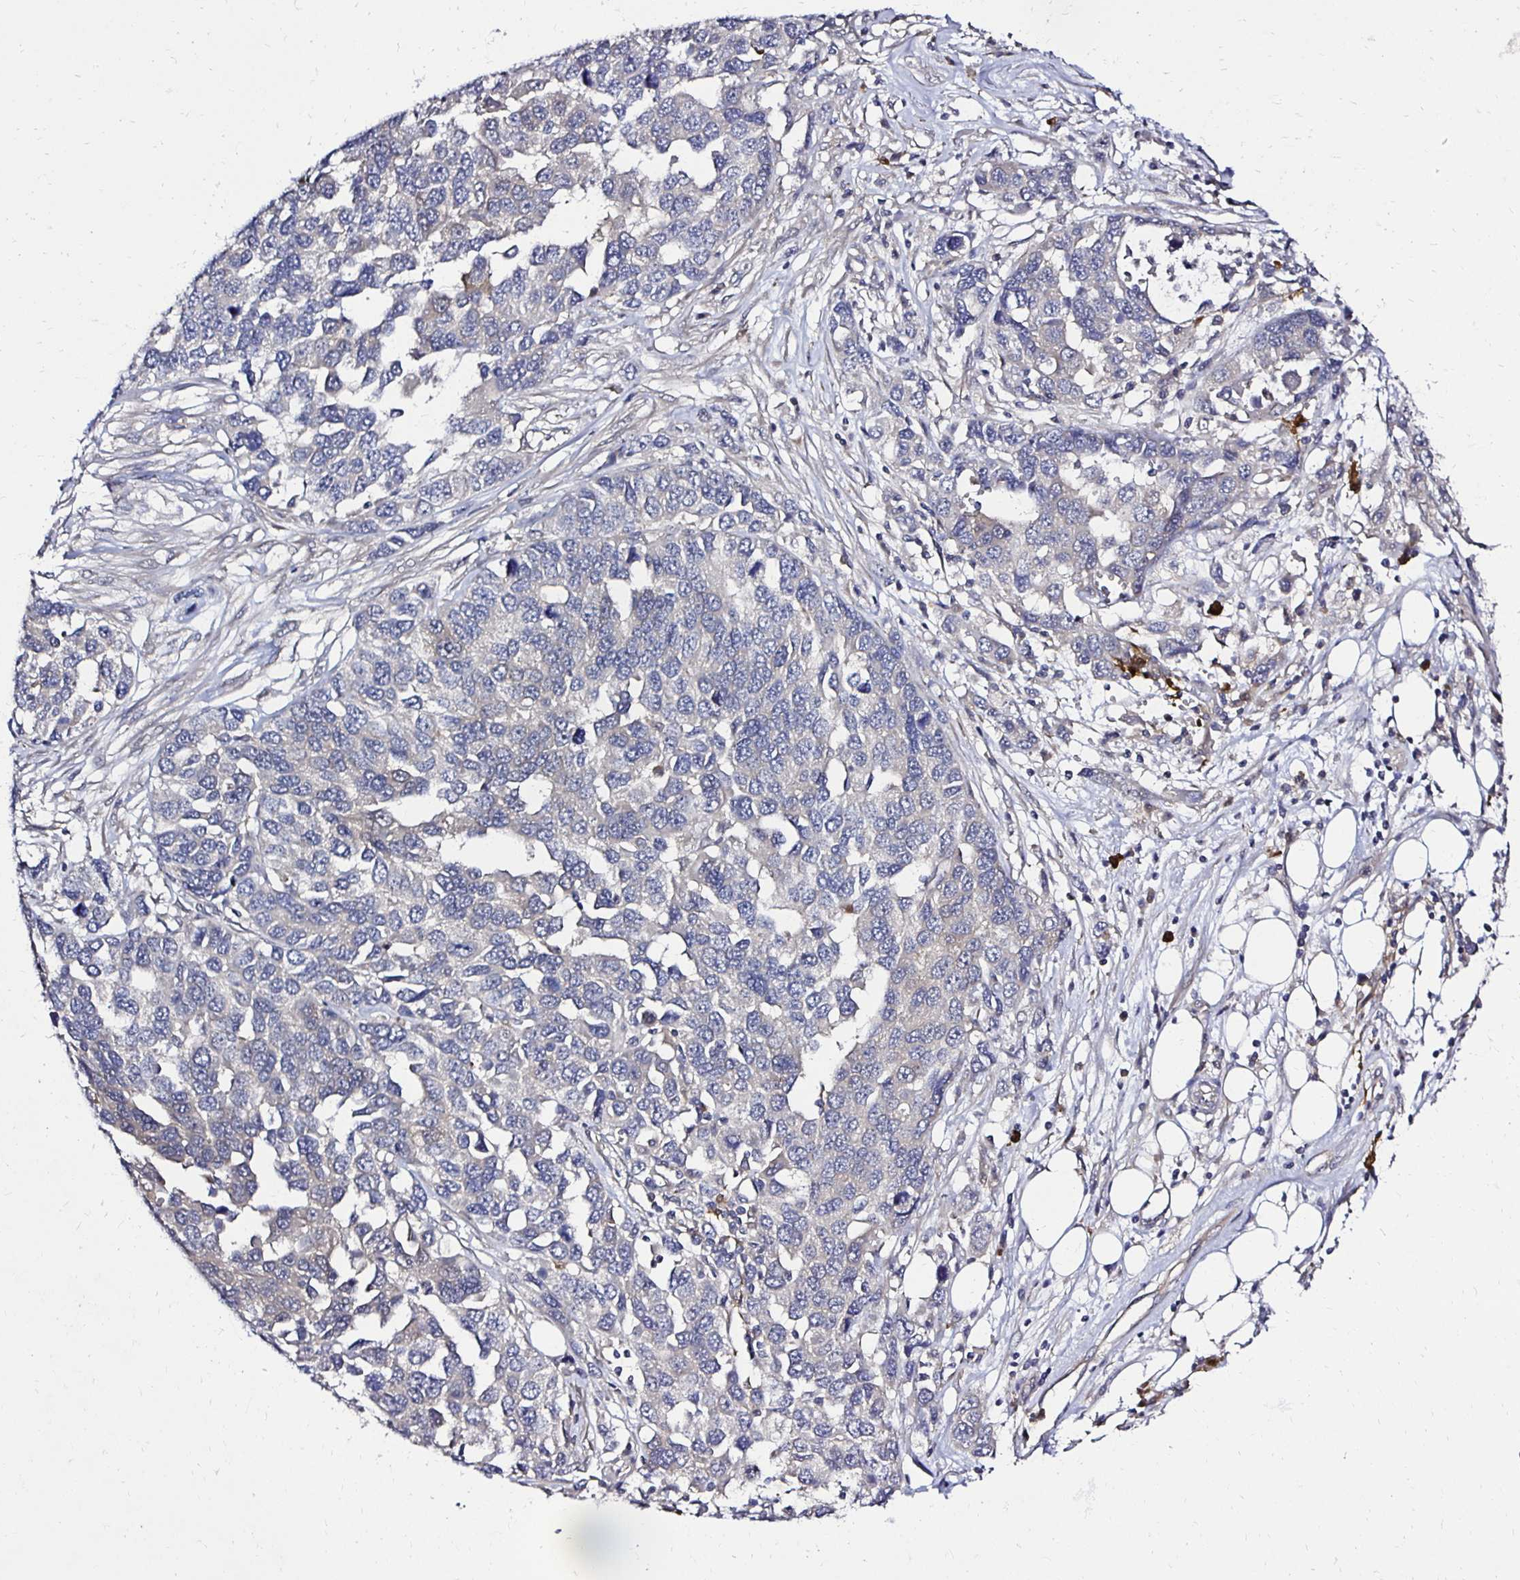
{"staining": {"intensity": "negative", "quantity": "none", "location": "none"}, "tissue": "ovarian cancer", "cell_type": "Tumor cells", "image_type": "cancer", "snomed": [{"axis": "morphology", "description": "Cystadenocarcinoma, serous, NOS"}, {"axis": "topography", "description": "Ovary"}], "caption": "A micrograph of human serous cystadenocarcinoma (ovarian) is negative for staining in tumor cells. The staining was performed using DAB (3,3'-diaminobenzidine) to visualize the protein expression in brown, while the nuclei were stained in blue with hematoxylin (Magnification: 20x).", "gene": "TXN", "patient": {"sex": "female", "age": 76}}